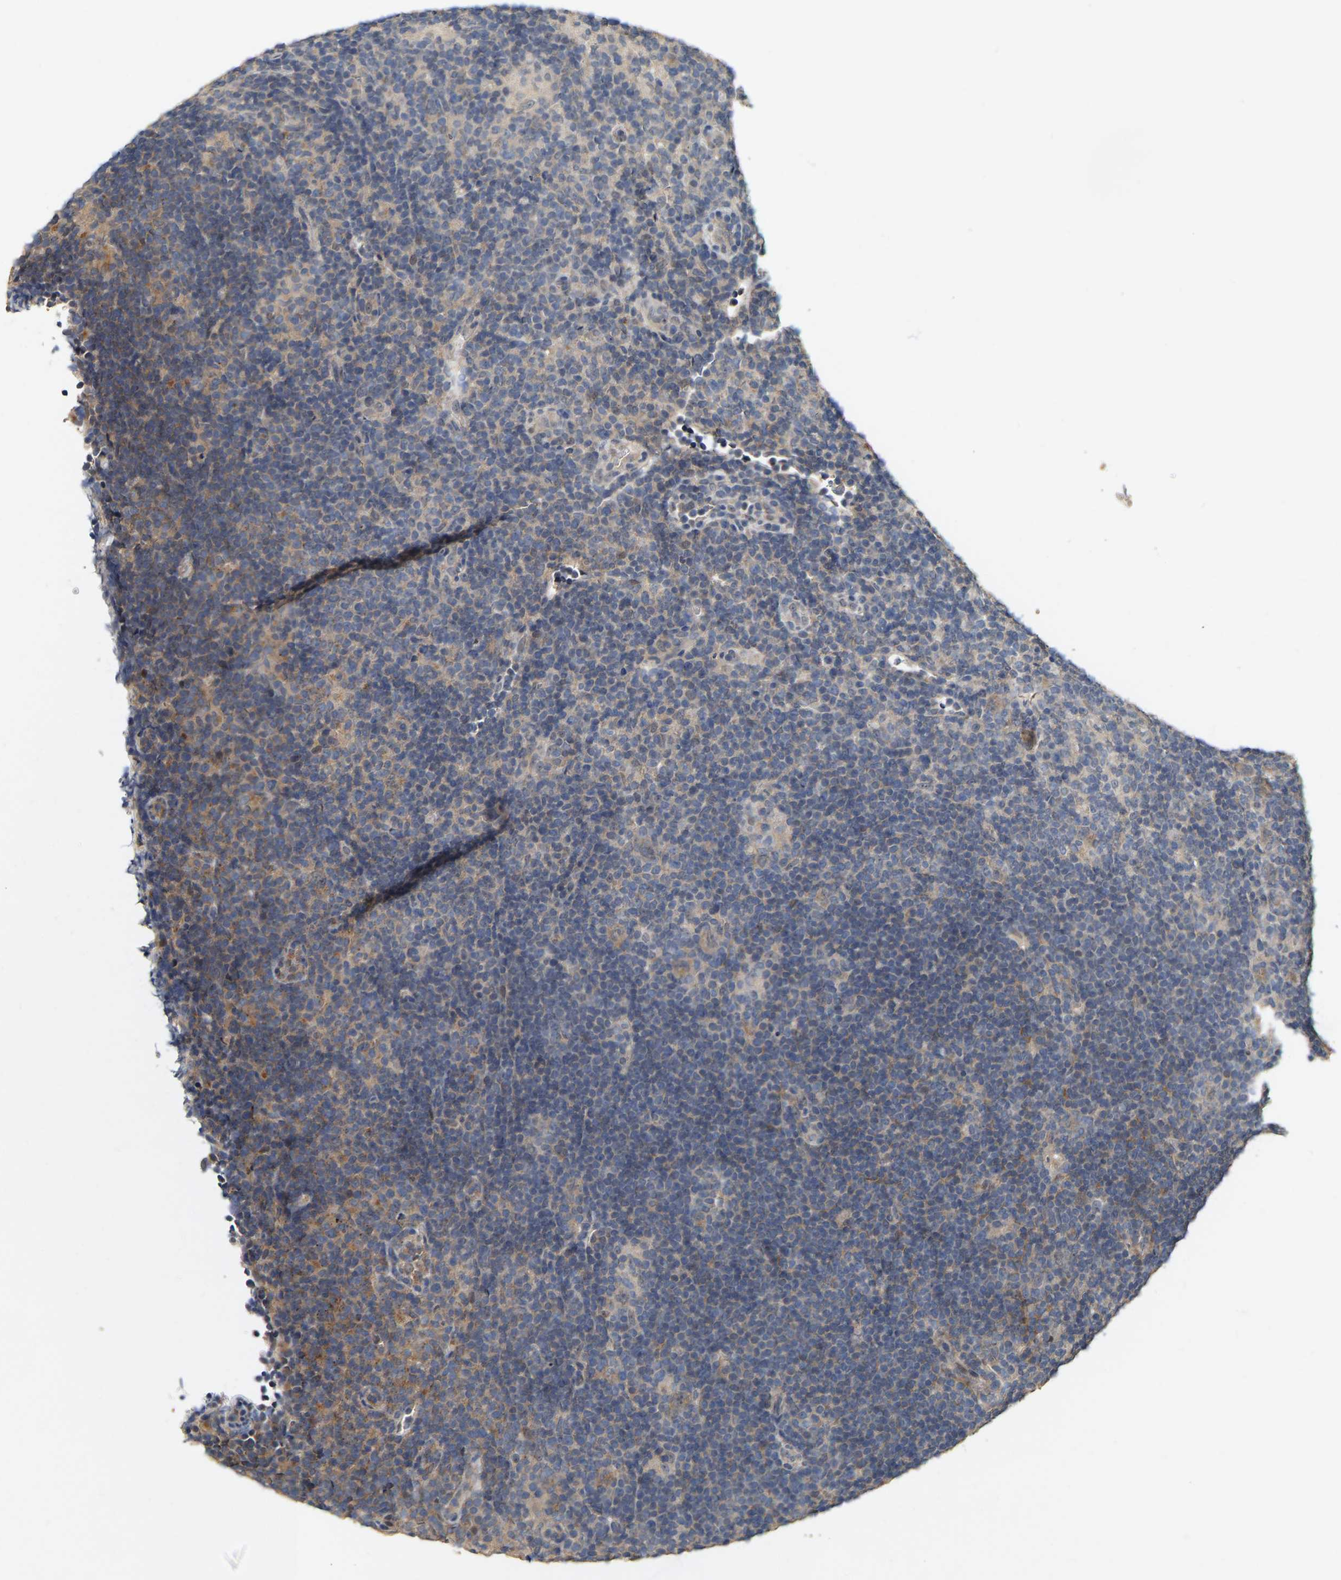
{"staining": {"intensity": "weak", "quantity": "25%-75%", "location": "cytoplasmic/membranous"}, "tissue": "lymphoma", "cell_type": "Tumor cells", "image_type": "cancer", "snomed": [{"axis": "morphology", "description": "Hodgkin's disease, NOS"}, {"axis": "topography", "description": "Lymph node"}], "caption": "A micrograph of human lymphoma stained for a protein exhibits weak cytoplasmic/membranous brown staining in tumor cells. (DAB (3,3'-diaminobenzidine) IHC, brown staining for protein, blue staining for nuclei).", "gene": "RUVBL1", "patient": {"sex": "female", "age": 57}}